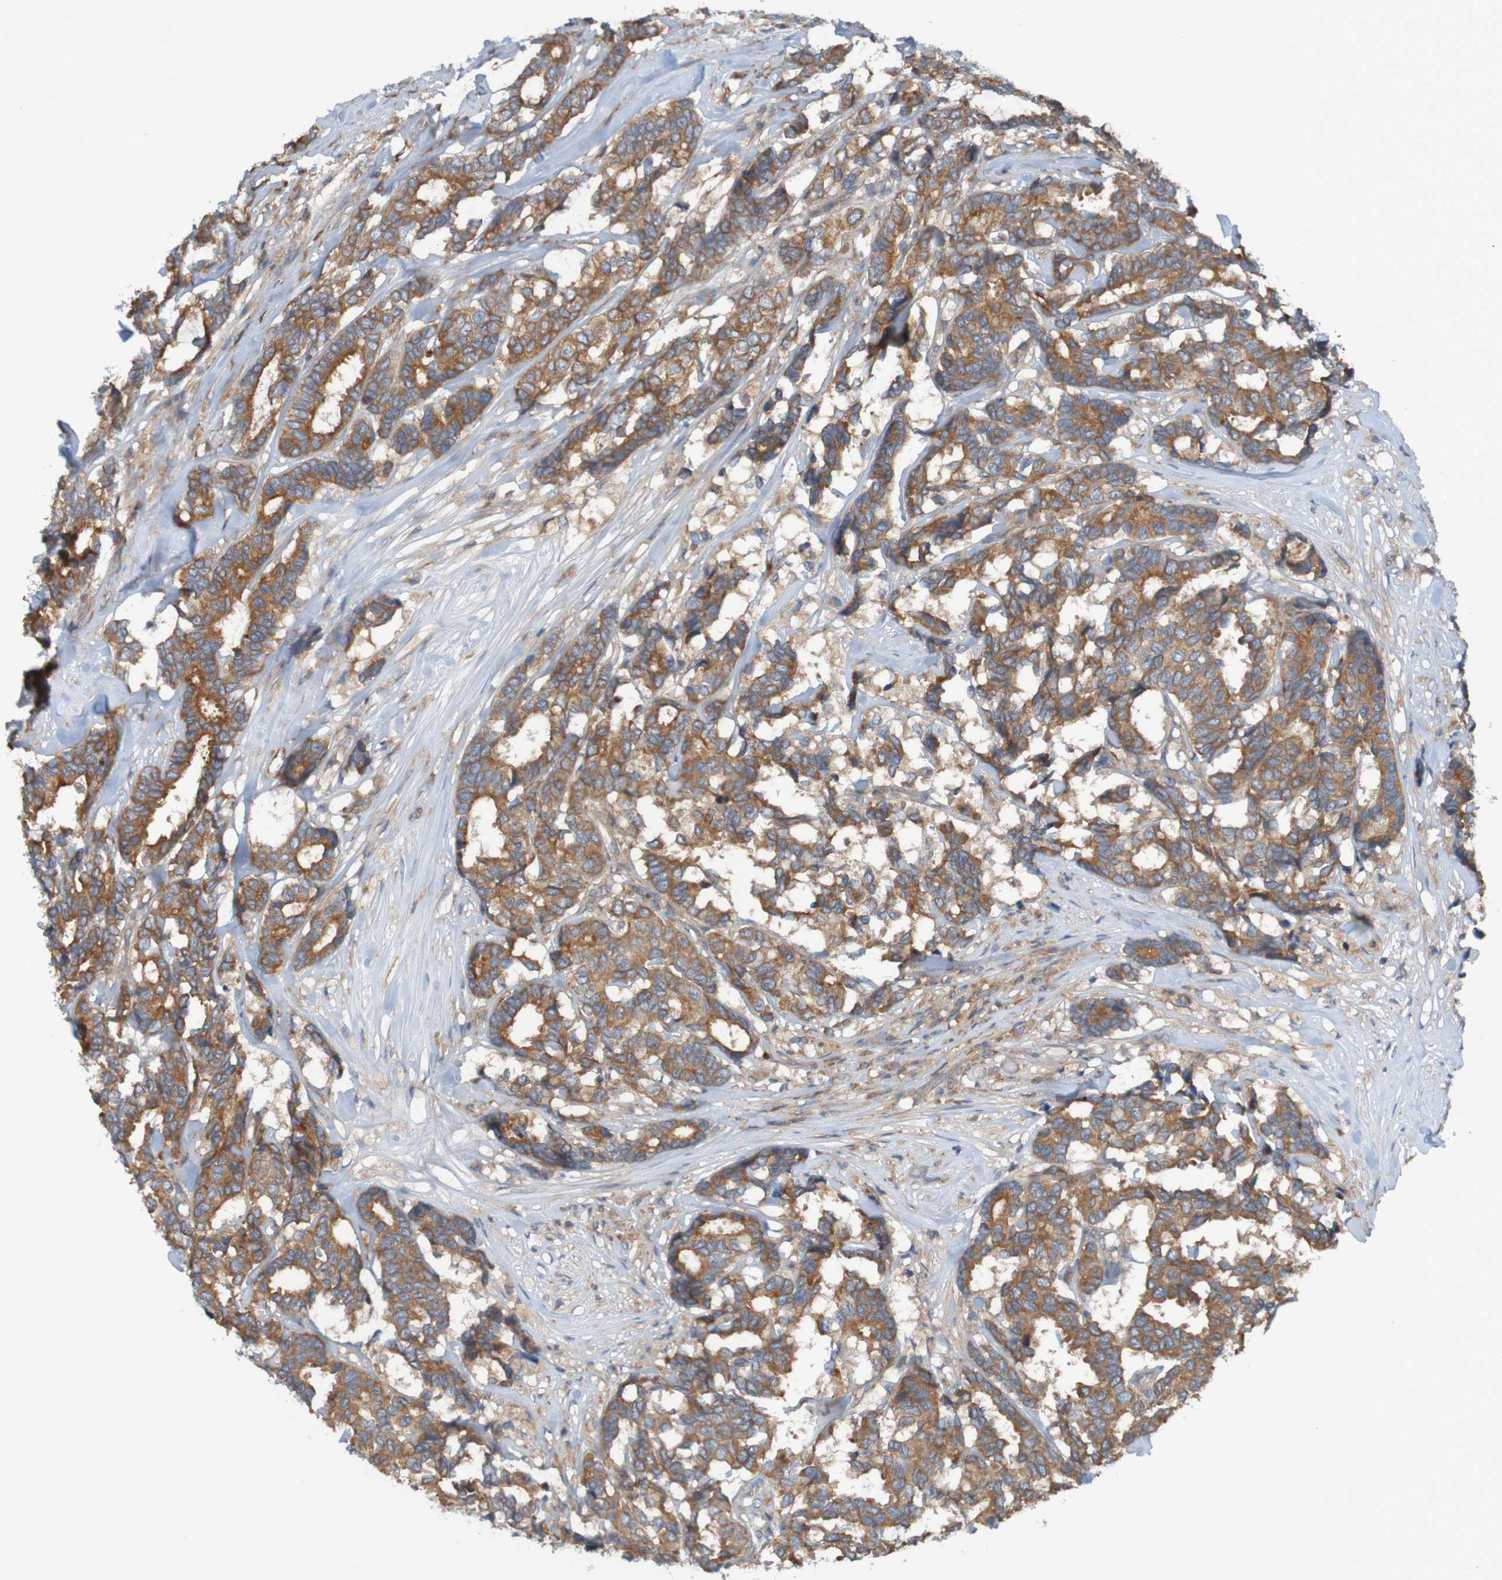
{"staining": {"intensity": "moderate", "quantity": ">75%", "location": "cytoplasmic/membranous"}, "tissue": "breast cancer", "cell_type": "Tumor cells", "image_type": "cancer", "snomed": [{"axis": "morphology", "description": "Duct carcinoma"}, {"axis": "topography", "description": "Breast"}], "caption": "Breast intraductal carcinoma tissue shows moderate cytoplasmic/membranous expression in approximately >75% of tumor cells", "gene": "DNAJC4", "patient": {"sex": "female", "age": 87}}